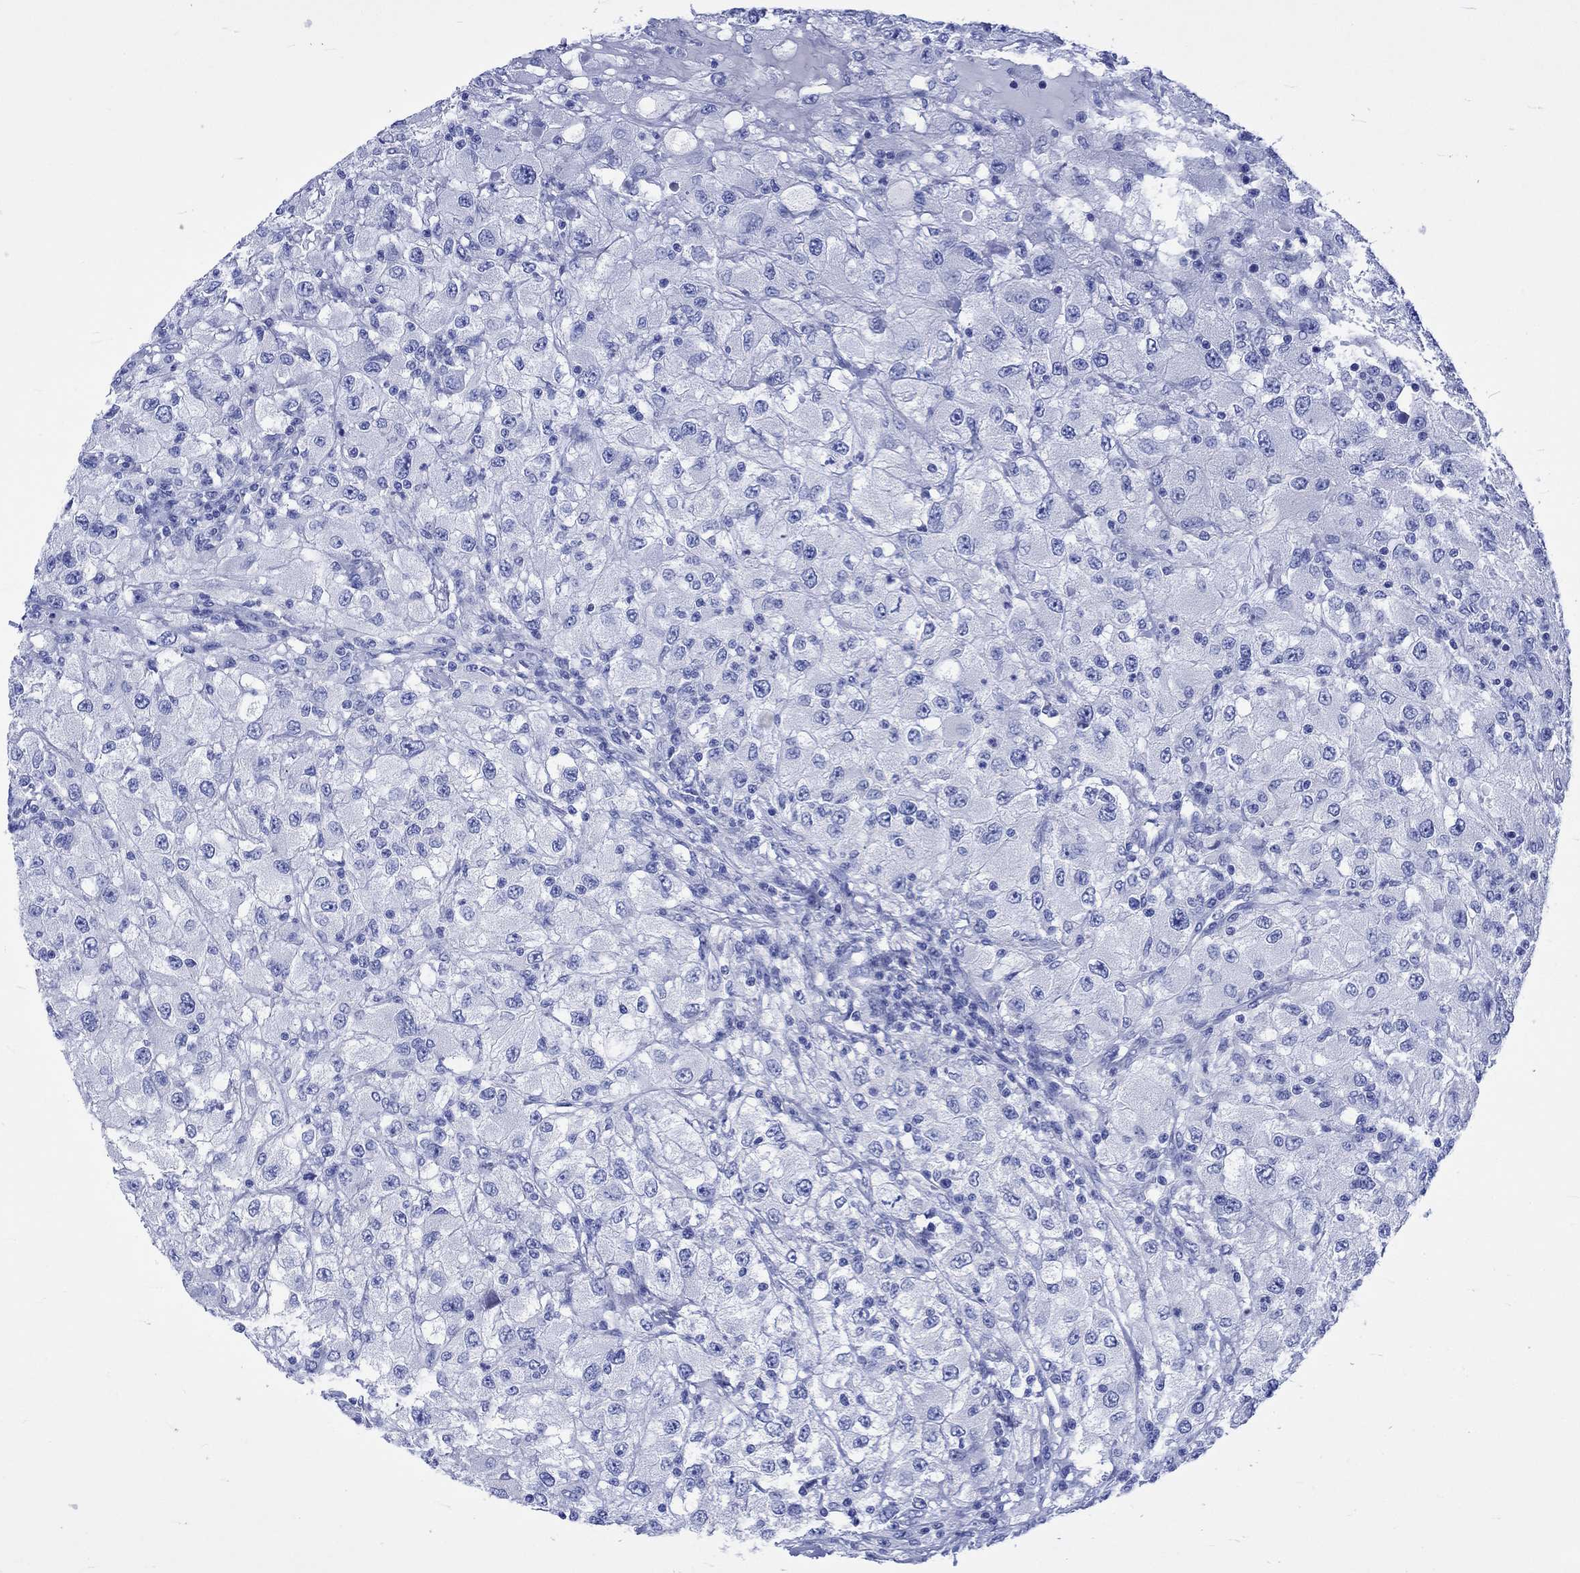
{"staining": {"intensity": "negative", "quantity": "none", "location": "none"}, "tissue": "renal cancer", "cell_type": "Tumor cells", "image_type": "cancer", "snomed": [{"axis": "morphology", "description": "Adenocarcinoma, NOS"}, {"axis": "topography", "description": "Kidney"}], "caption": "Immunohistochemical staining of renal adenocarcinoma demonstrates no significant staining in tumor cells.", "gene": "KLHL33", "patient": {"sex": "female", "age": 67}}